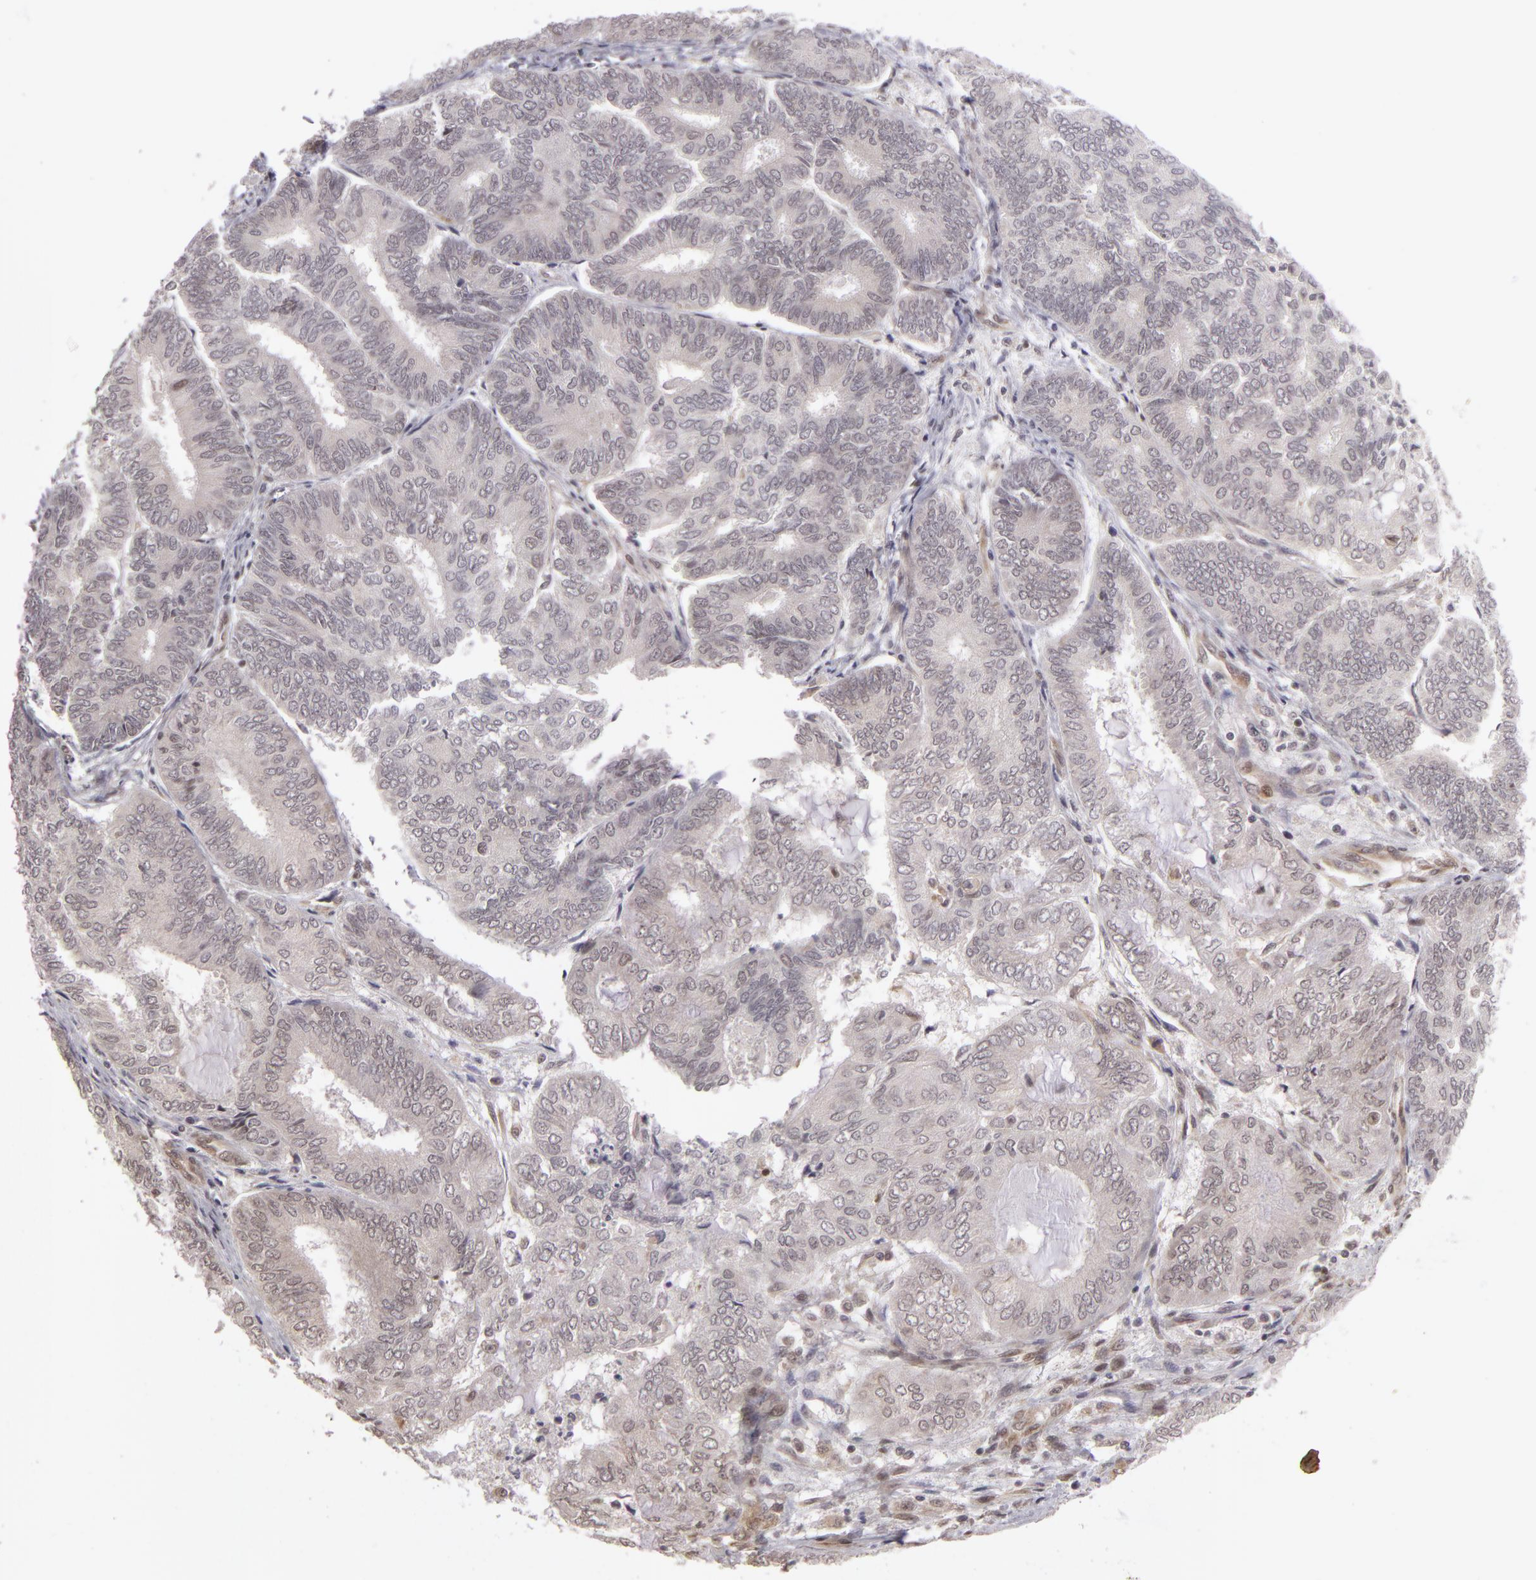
{"staining": {"intensity": "negative", "quantity": "none", "location": "none"}, "tissue": "endometrial cancer", "cell_type": "Tumor cells", "image_type": "cancer", "snomed": [{"axis": "morphology", "description": "Adenocarcinoma, NOS"}, {"axis": "topography", "description": "Endometrium"}], "caption": "Adenocarcinoma (endometrial) was stained to show a protein in brown. There is no significant staining in tumor cells.", "gene": "ZNF133", "patient": {"sex": "female", "age": 59}}